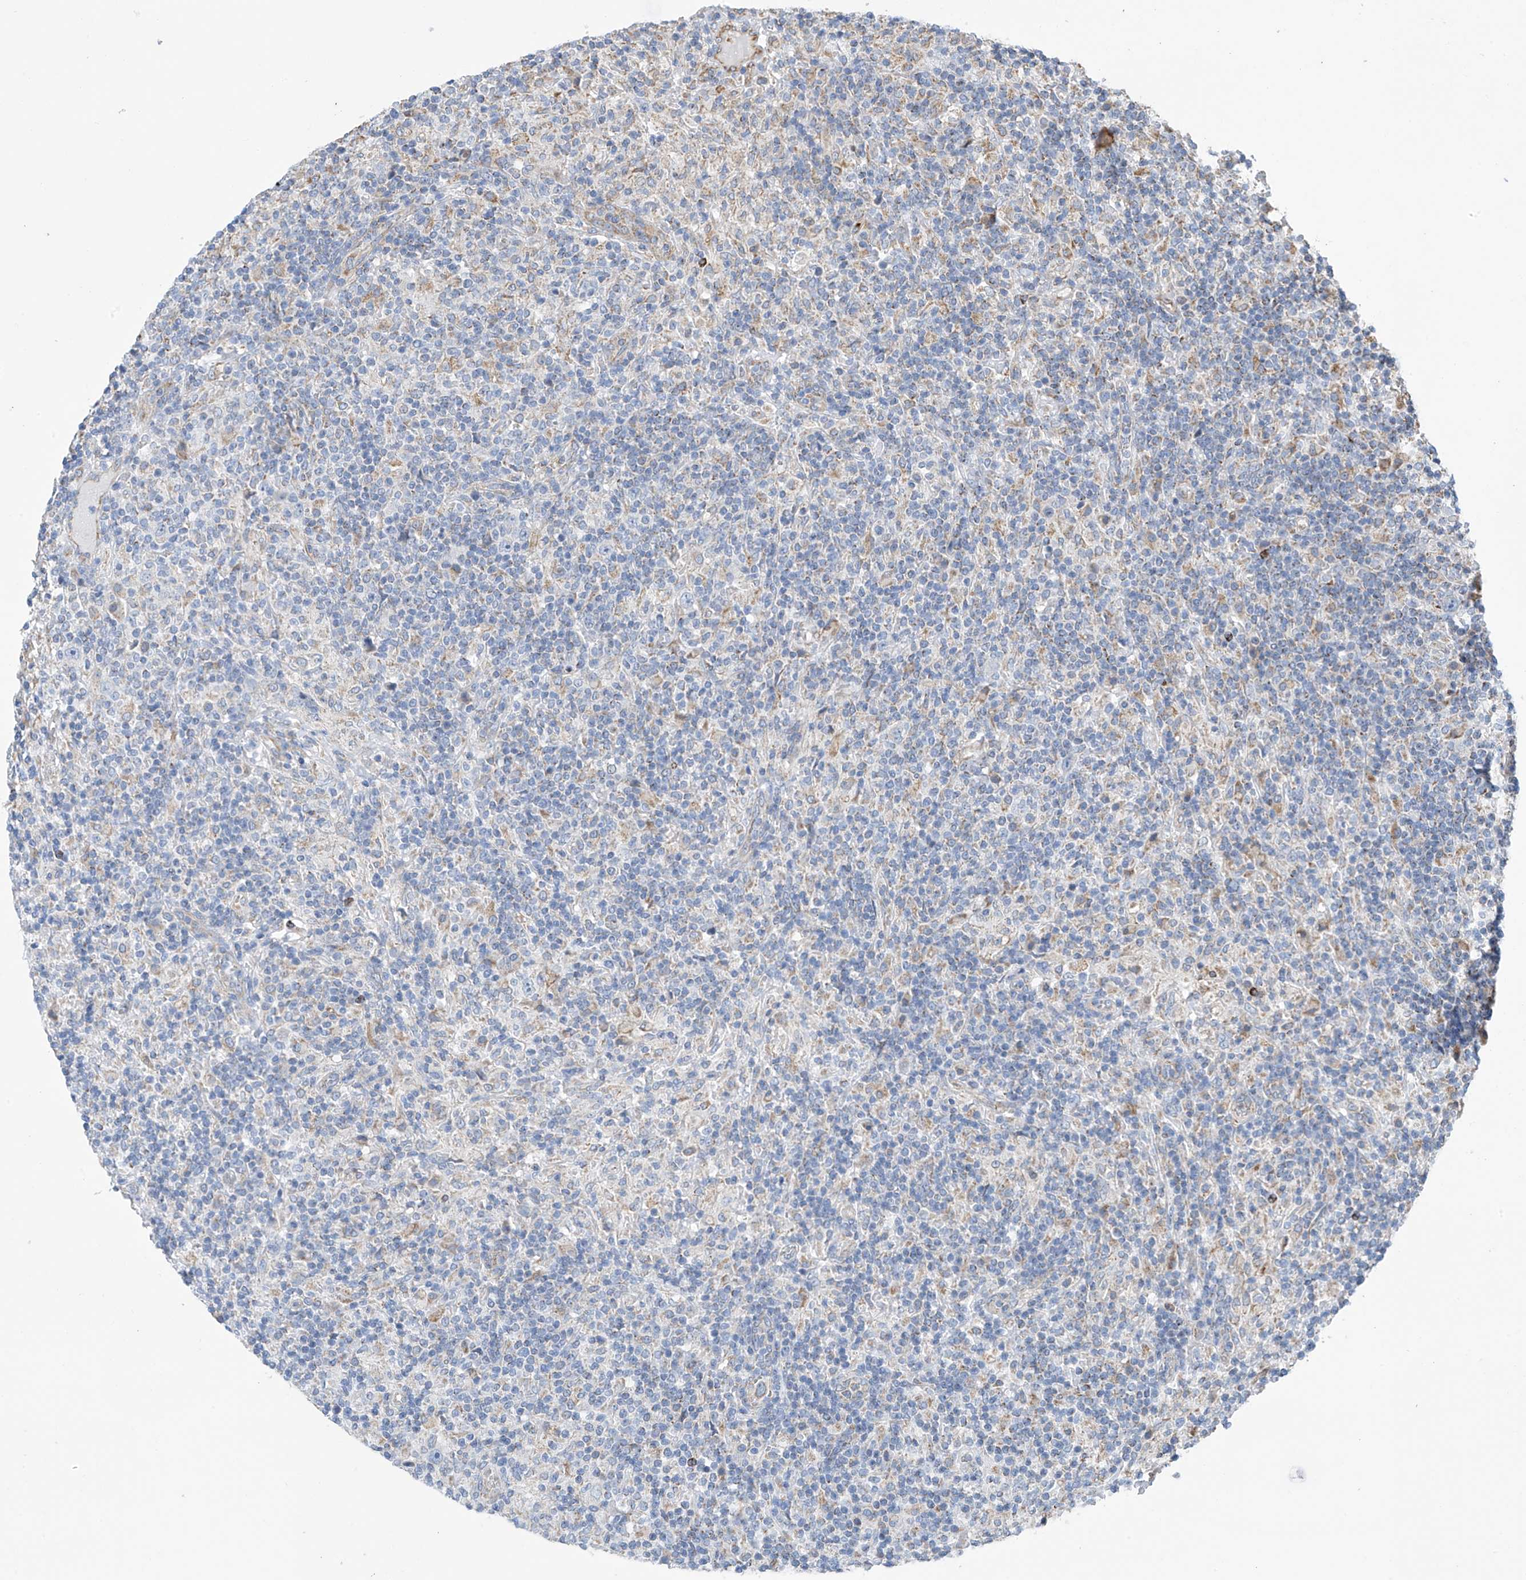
{"staining": {"intensity": "weak", "quantity": "<25%", "location": "cytoplasmic/membranous"}, "tissue": "lymphoma", "cell_type": "Tumor cells", "image_type": "cancer", "snomed": [{"axis": "morphology", "description": "Hodgkin's disease, NOS"}, {"axis": "topography", "description": "Lymph node"}], "caption": "This is an IHC photomicrograph of human lymphoma. There is no staining in tumor cells.", "gene": "EIF5B", "patient": {"sex": "male", "age": 70}}